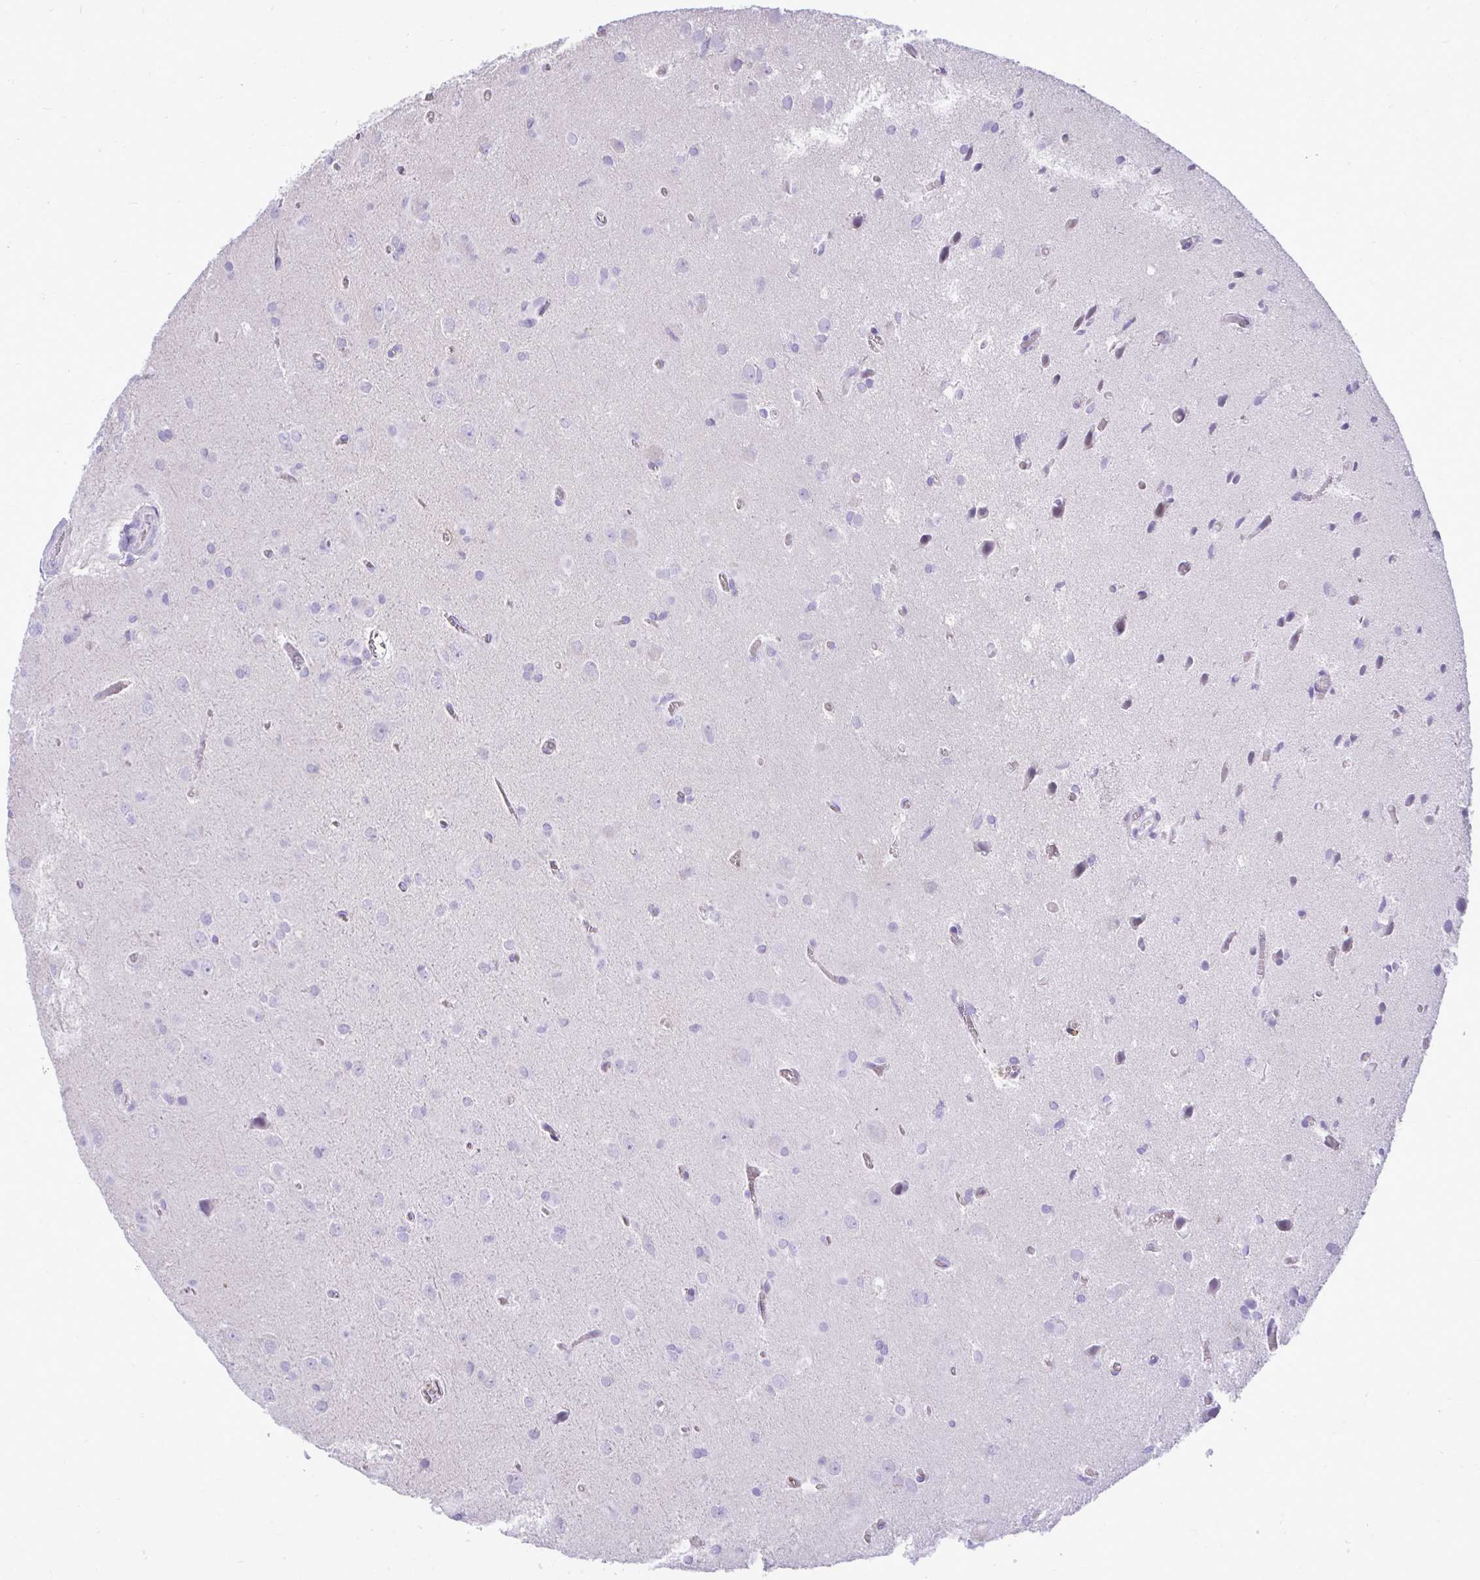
{"staining": {"intensity": "negative", "quantity": "none", "location": "none"}, "tissue": "glioma", "cell_type": "Tumor cells", "image_type": "cancer", "snomed": [{"axis": "morphology", "description": "Glioma, malignant, Low grade"}, {"axis": "topography", "description": "Brain"}], "caption": "This is a micrograph of immunohistochemistry (IHC) staining of glioma, which shows no staining in tumor cells.", "gene": "HRG", "patient": {"sex": "male", "age": 58}}